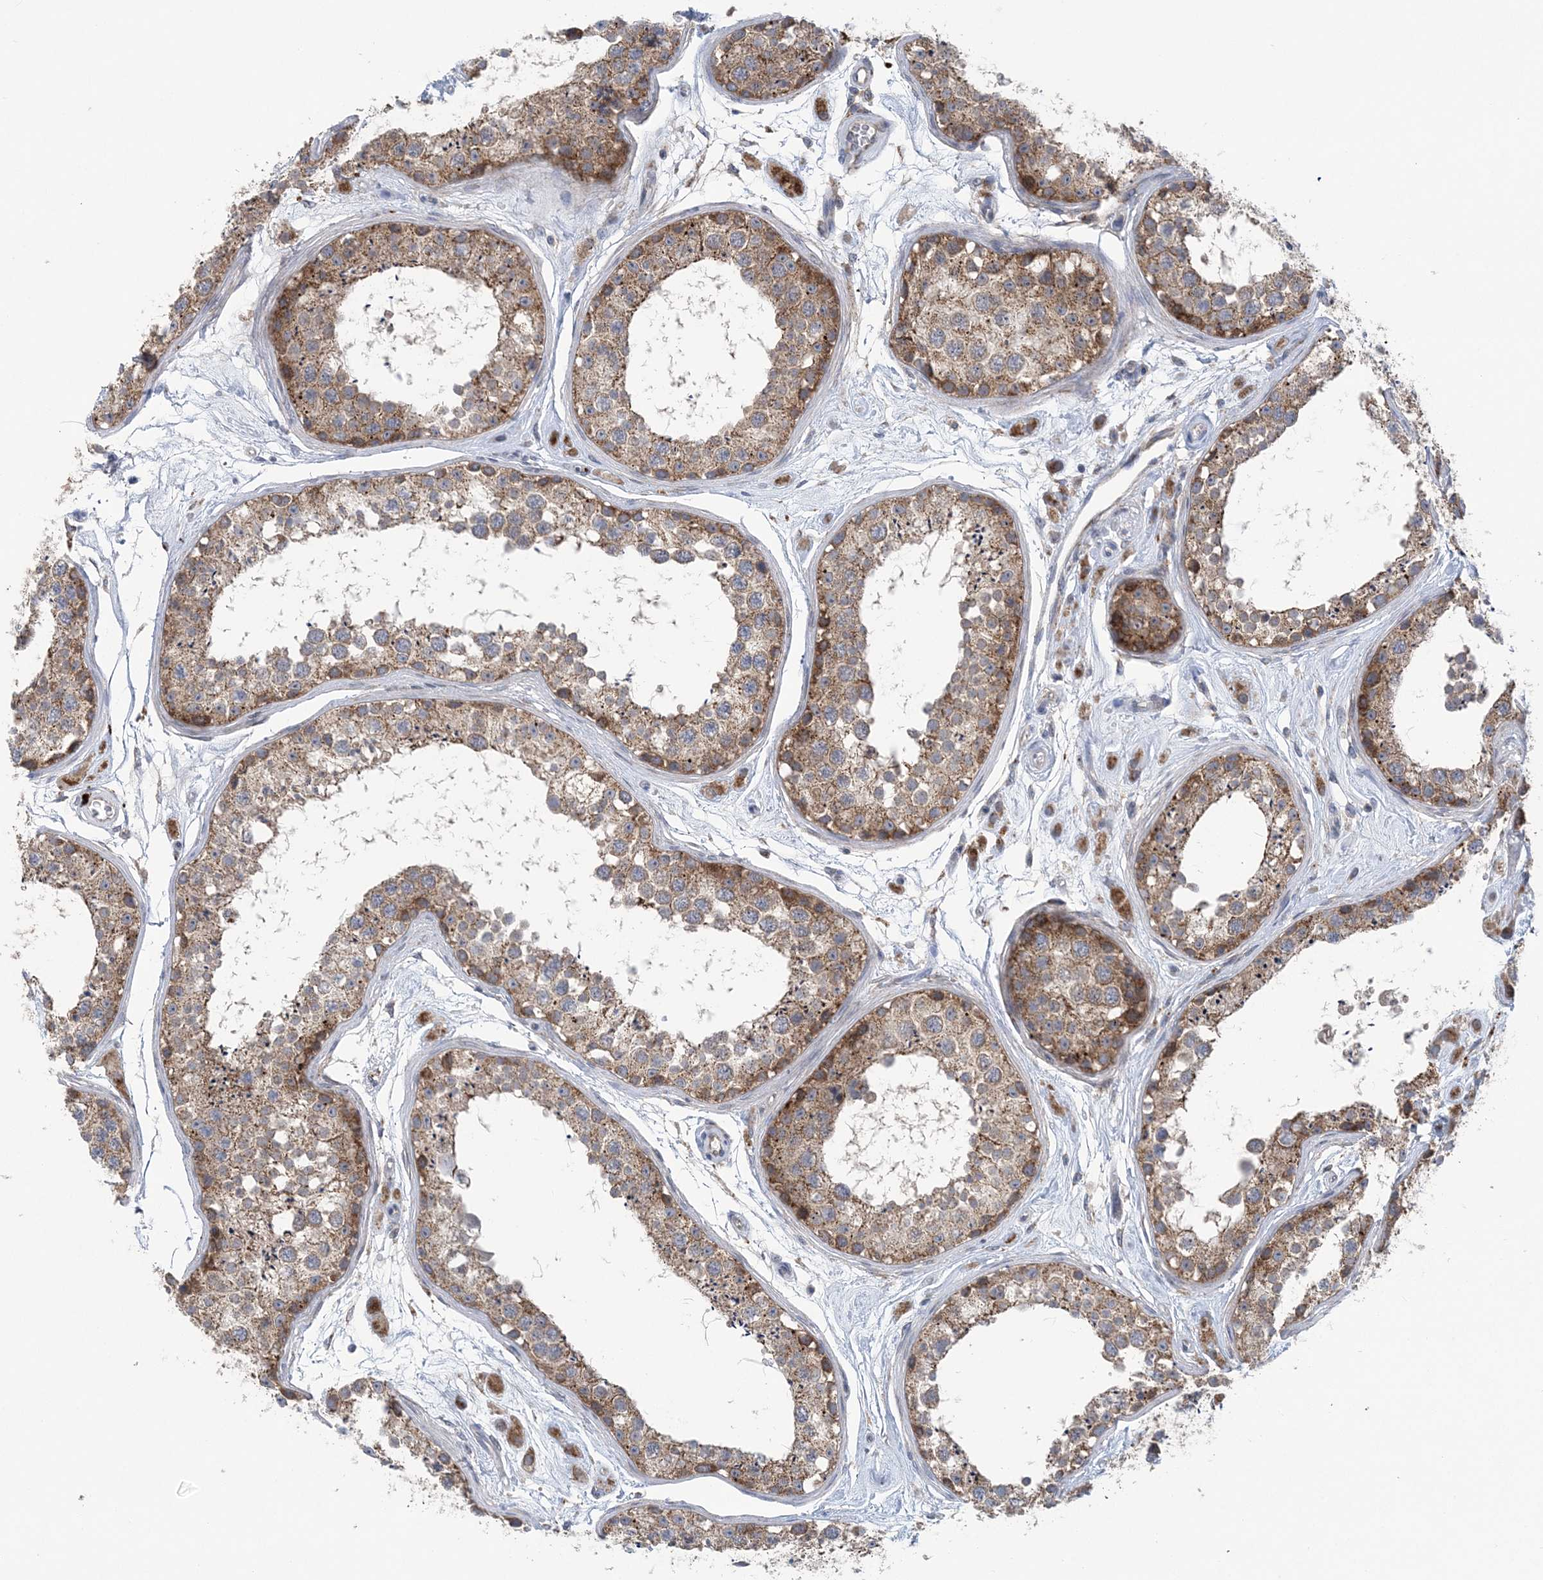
{"staining": {"intensity": "moderate", "quantity": ">75%", "location": "cytoplasmic/membranous"}, "tissue": "testis", "cell_type": "Cells in seminiferous ducts", "image_type": "normal", "snomed": [{"axis": "morphology", "description": "Normal tissue, NOS"}, {"axis": "topography", "description": "Testis"}], "caption": "High-power microscopy captured an IHC histopathology image of unremarkable testis, revealing moderate cytoplasmic/membranous positivity in about >75% of cells in seminiferous ducts.", "gene": "COPE", "patient": {"sex": "male", "age": 25}}